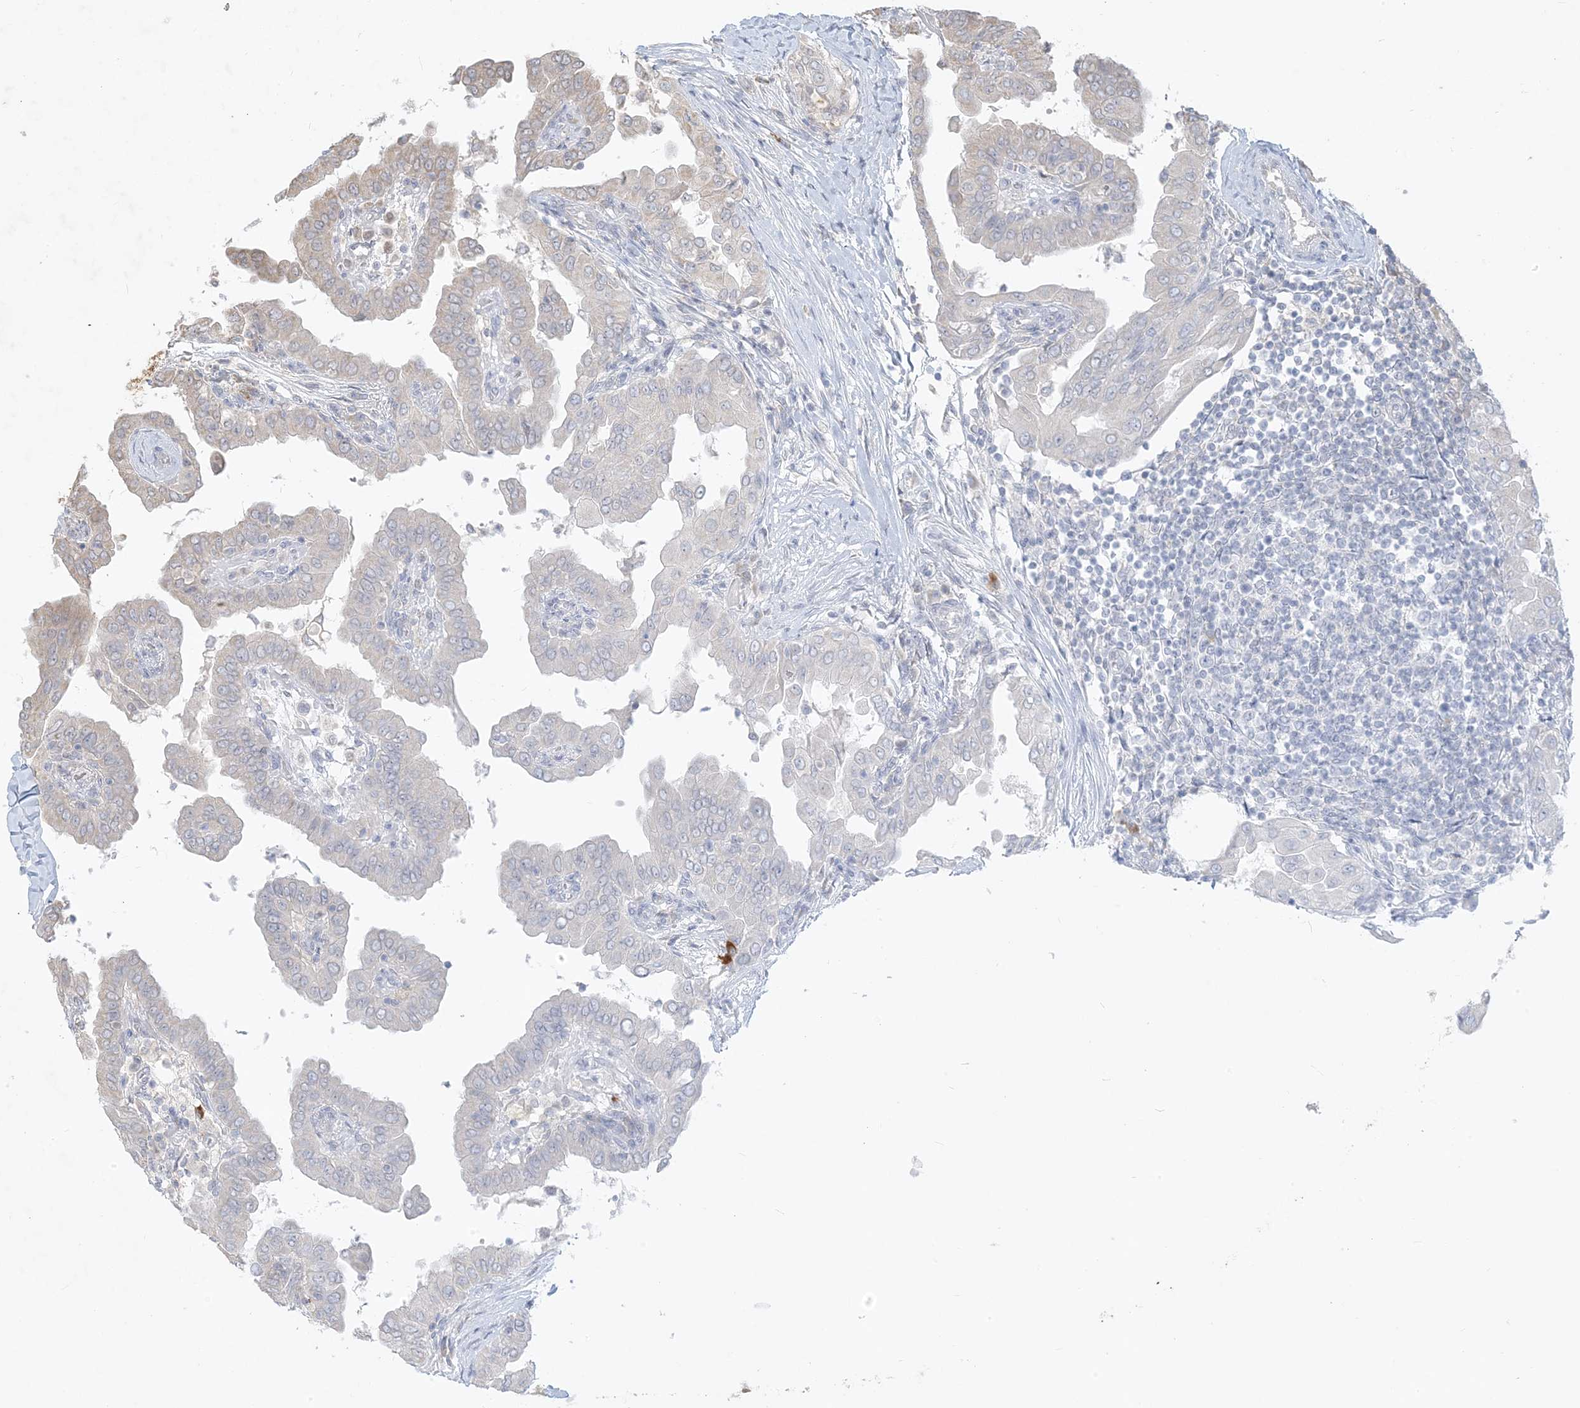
{"staining": {"intensity": "weak", "quantity": "<25%", "location": "cytoplasmic/membranous"}, "tissue": "thyroid cancer", "cell_type": "Tumor cells", "image_type": "cancer", "snomed": [{"axis": "morphology", "description": "Papillary adenocarcinoma, NOS"}, {"axis": "topography", "description": "Thyroid gland"}], "caption": "Immunohistochemistry micrograph of neoplastic tissue: papillary adenocarcinoma (thyroid) stained with DAB demonstrates no significant protein positivity in tumor cells.", "gene": "MCOLN1", "patient": {"sex": "male", "age": 33}}